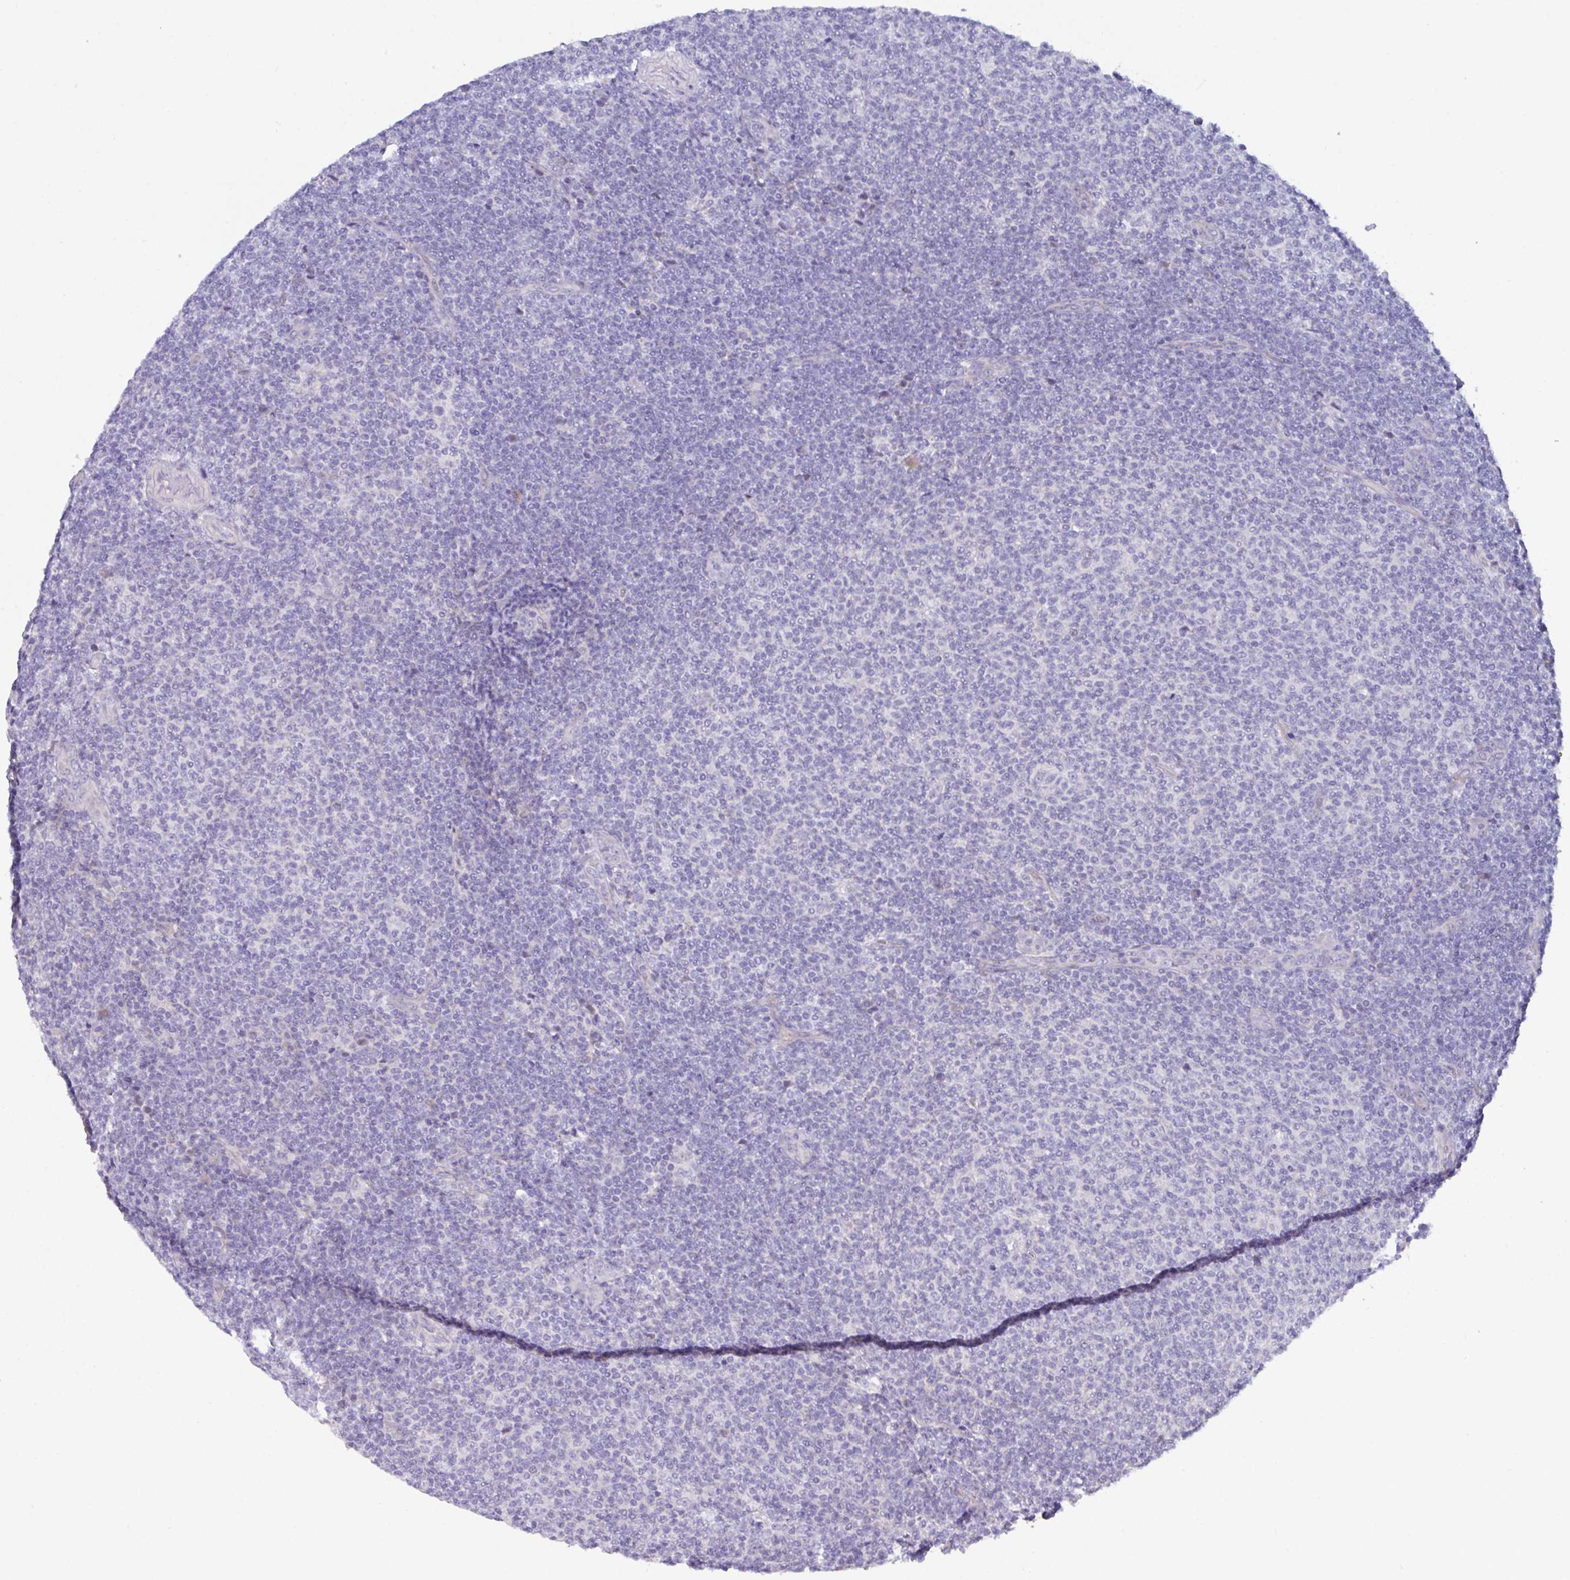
{"staining": {"intensity": "negative", "quantity": "none", "location": "none"}, "tissue": "lymphoma", "cell_type": "Tumor cells", "image_type": "cancer", "snomed": [{"axis": "morphology", "description": "Malignant lymphoma, non-Hodgkin's type, Low grade"}, {"axis": "topography", "description": "Lymph node"}], "caption": "The histopathology image displays no significant positivity in tumor cells of low-grade malignant lymphoma, non-Hodgkin's type. (Brightfield microscopy of DAB immunohistochemistry at high magnification).", "gene": "FBXO47", "patient": {"sex": "male", "age": 66}}